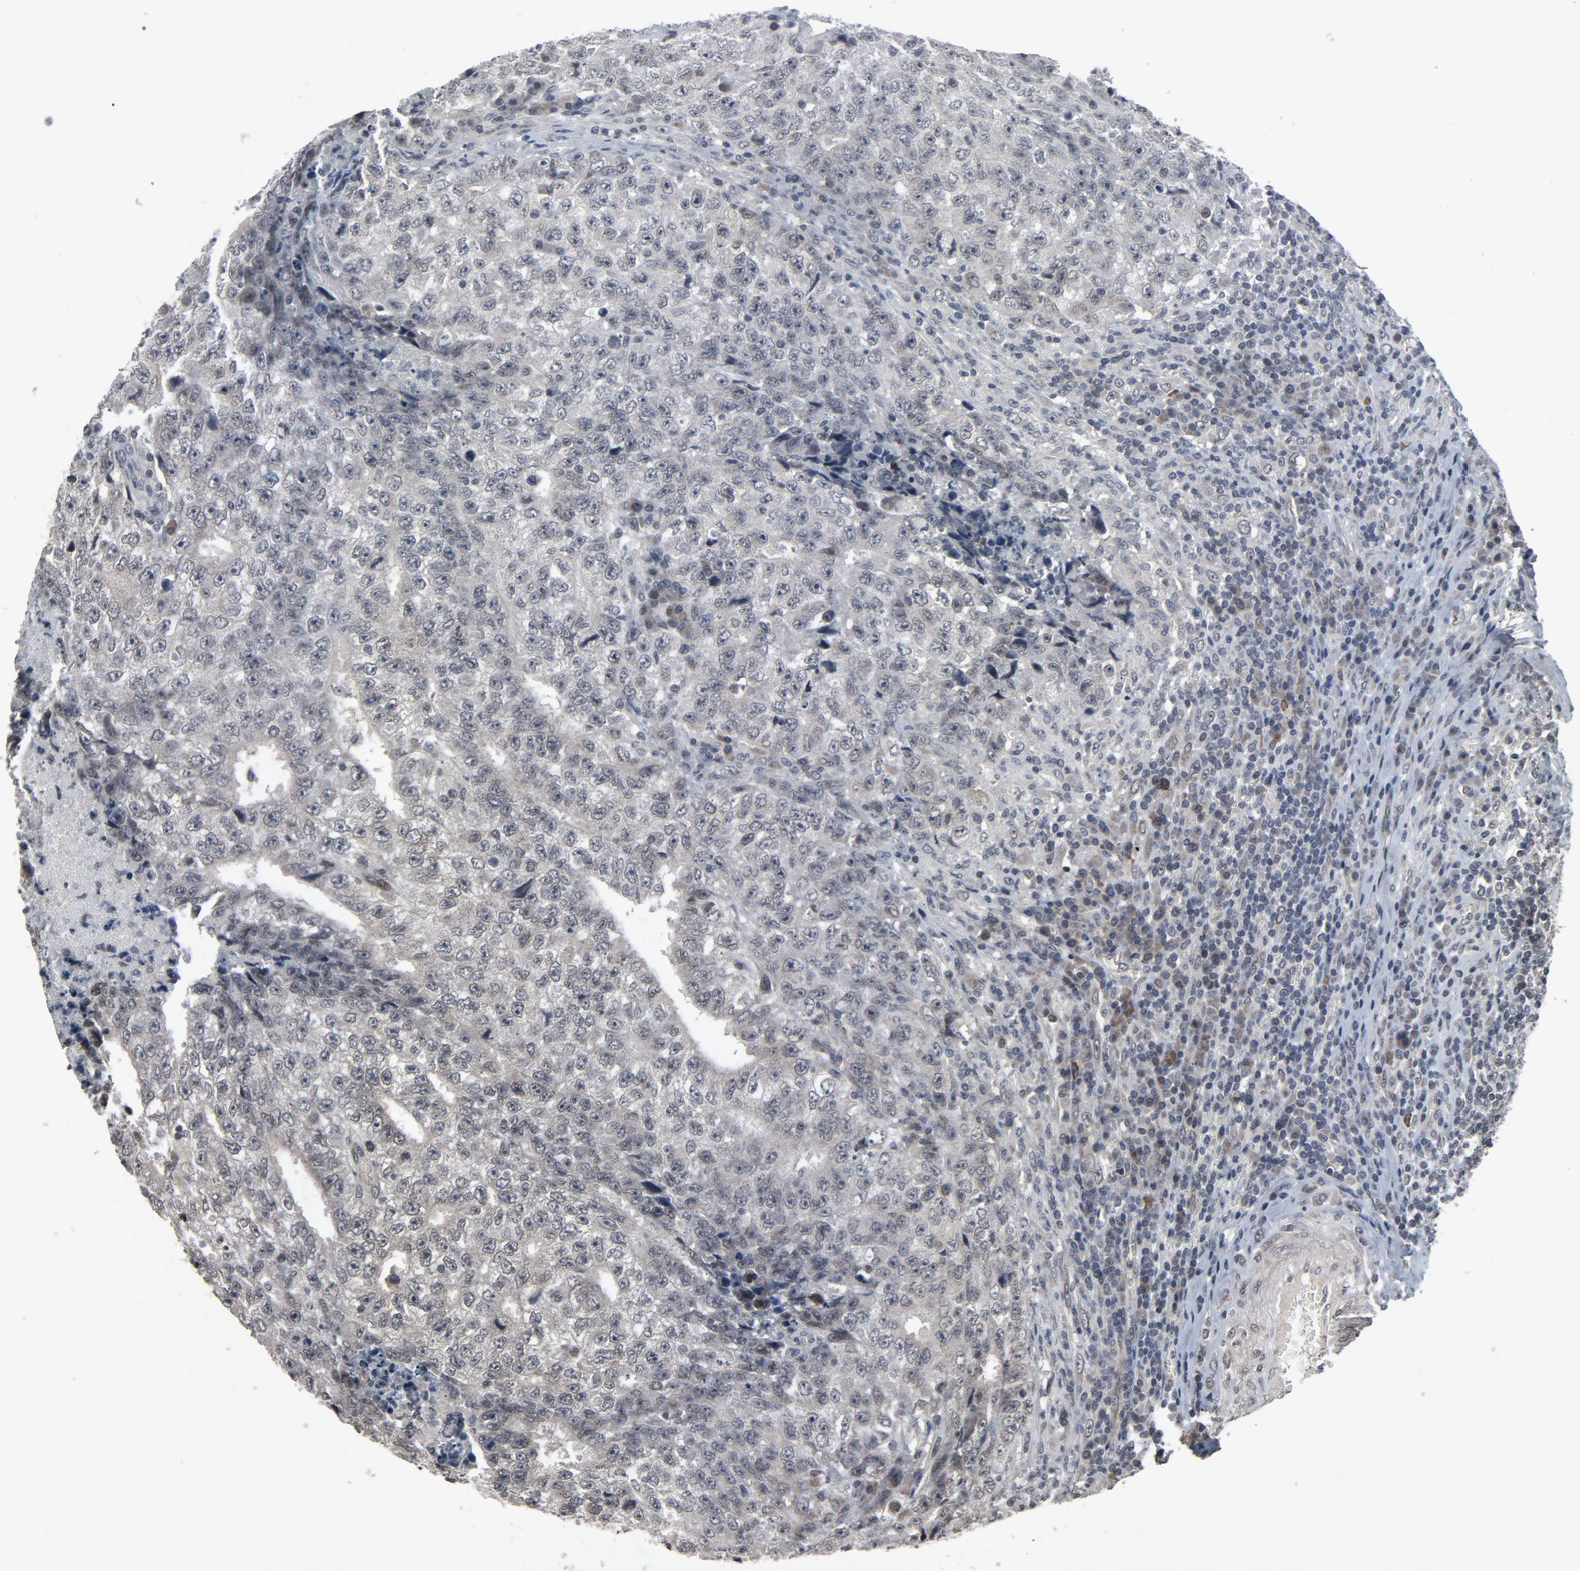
{"staining": {"intensity": "negative", "quantity": "none", "location": "none"}, "tissue": "testis cancer", "cell_type": "Tumor cells", "image_type": "cancer", "snomed": [{"axis": "morphology", "description": "Necrosis, NOS"}, {"axis": "morphology", "description": "Carcinoma, Embryonal, NOS"}, {"axis": "topography", "description": "Testis"}], "caption": "Embryonal carcinoma (testis) stained for a protein using immunohistochemistry (IHC) displays no staining tumor cells.", "gene": "POM121", "patient": {"sex": "male", "age": 19}}